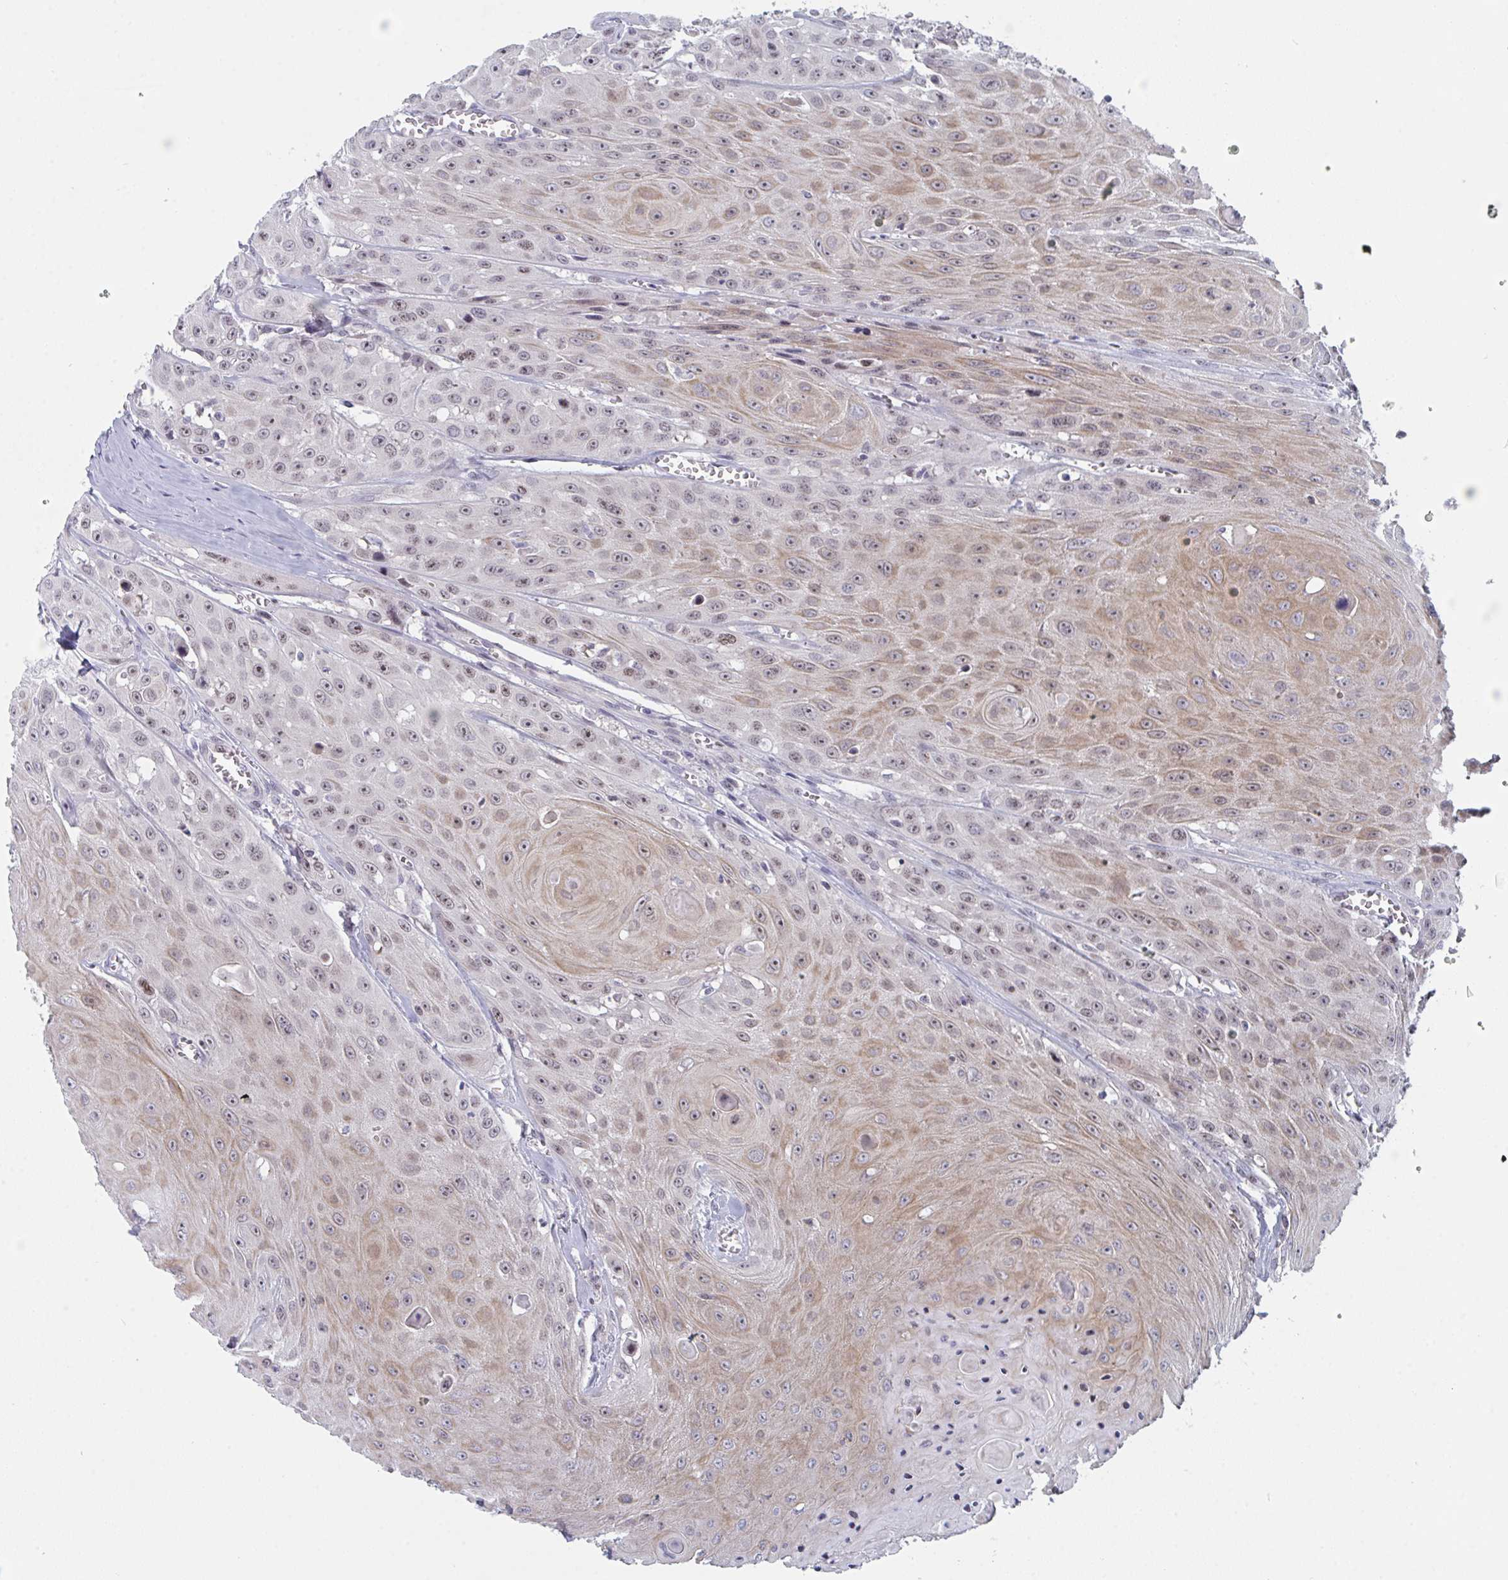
{"staining": {"intensity": "moderate", "quantity": ">75%", "location": "cytoplasmic/membranous,nuclear"}, "tissue": "head and neck cancer", "cell_type": "Tumor cells", "image_type": "cancer", "snomed": [{"axis": "morphology", "description": "Squamous cell carcinoma, NOS"}, {"axis": "topography", "description": "Oral tissue"}, {"axis": "topography", "description": "Head-Neck"}], "caption": "Squamous cell carcinoma (head and neck) tissue exhibits moderate cytoplasmic/membranous and nuclear positivity in about >75% of tumor cells (IHC, brightfield microscopy, high magnification).", "gene": "CENPT", "patient": {"sex": "male", "age": 81}}